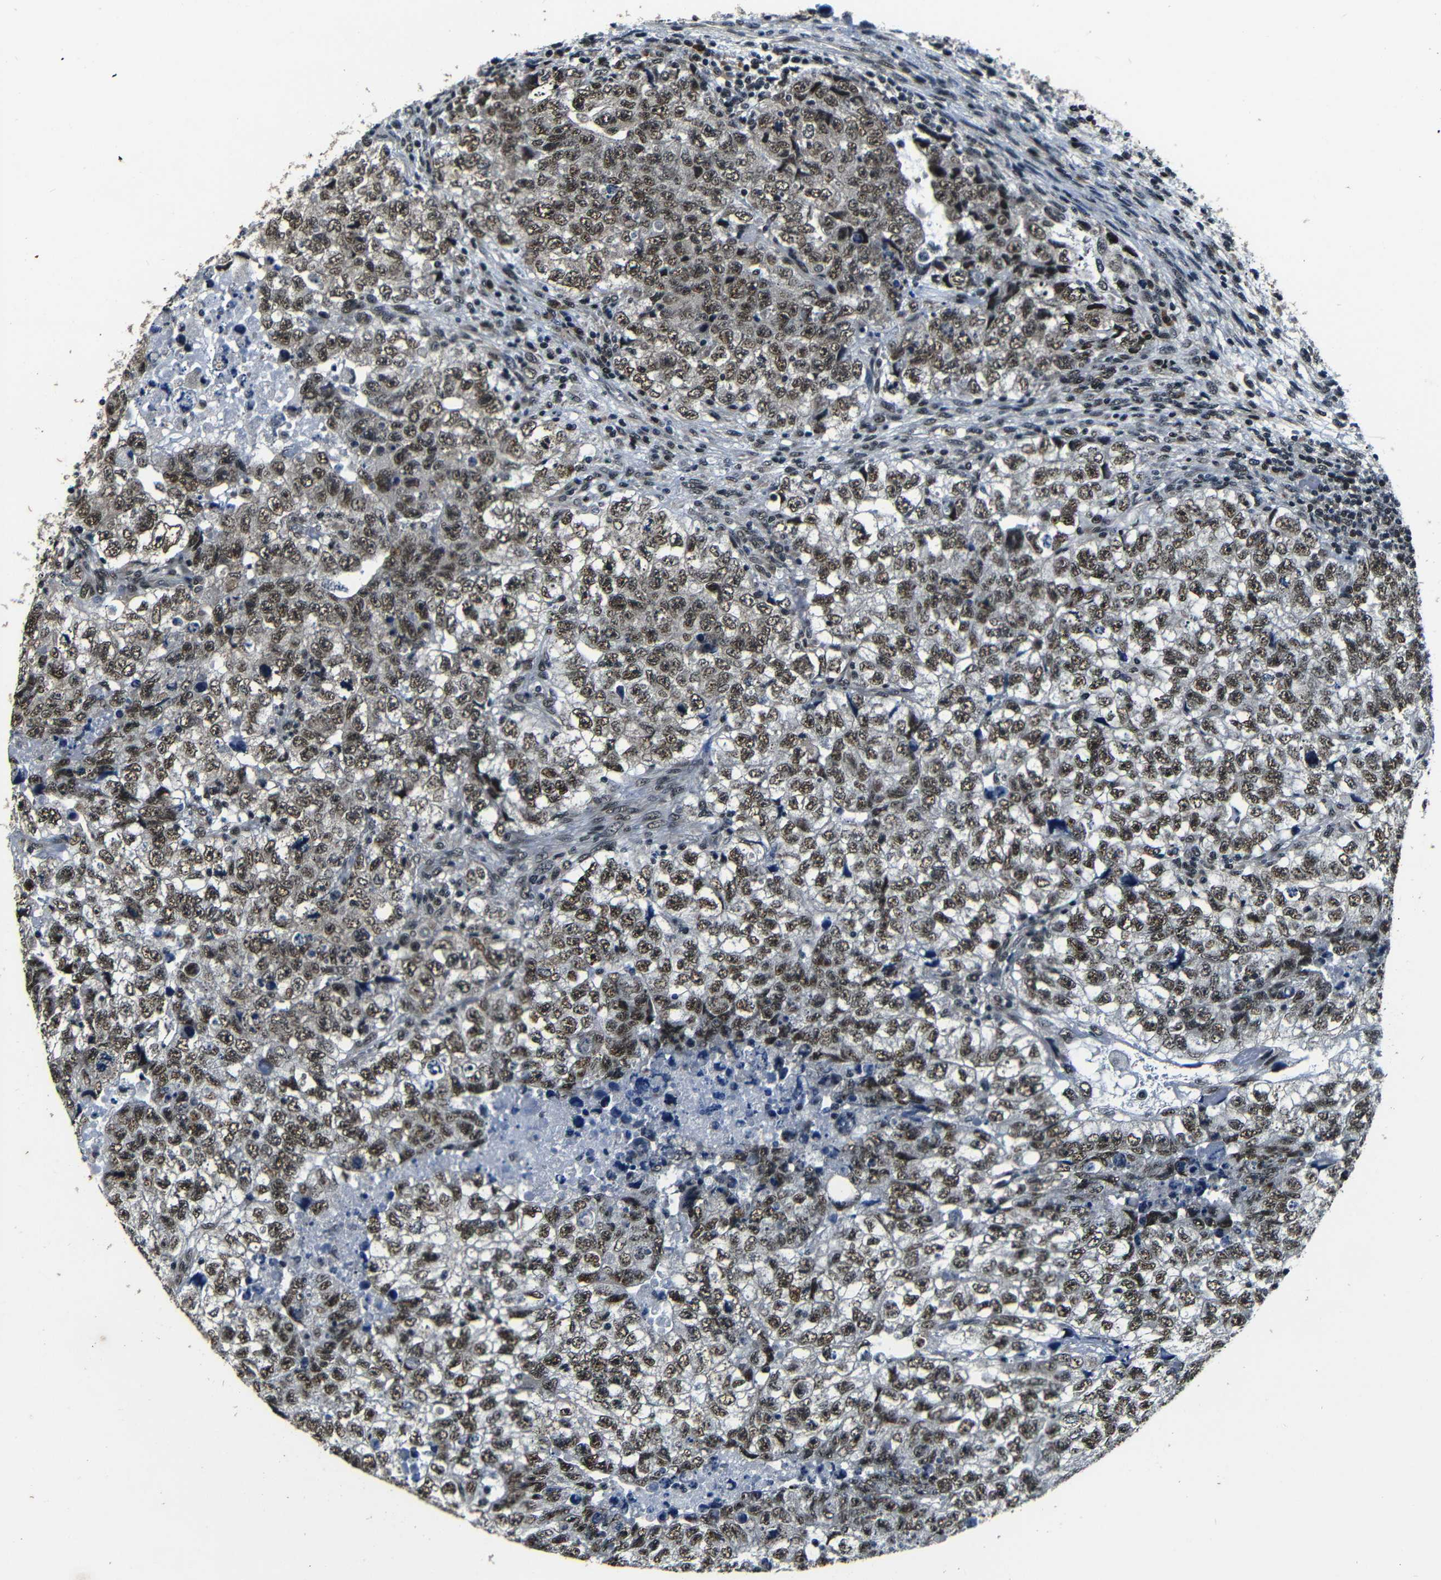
{"staining": {"intensity": "moderate", "quantity": ">75%", "location": "nuclear"}, "tissue": "testis cancer", "cell_type": "Tumor cells", "image_type": "cancer", "snomed": [{"axis": "morphology", "description": "Carcinoma, Embryonal, NOS"}, {"axis": "topography", "description": "Testis"}], "caption": "Immunohistochemical staining of testis cancer (embryonal carcinoma) displays medium levels of moderate nuclear protein expression in about >75% of tumor cells. The staining is performed using DAB (3,3'-diaminobenzidine) brown chromogen to label protein expression. The nuclei are counter-stained blue using hematoxylin.", "gene": "FOXD4", "patient": {"sex": "male", "age": 36}}